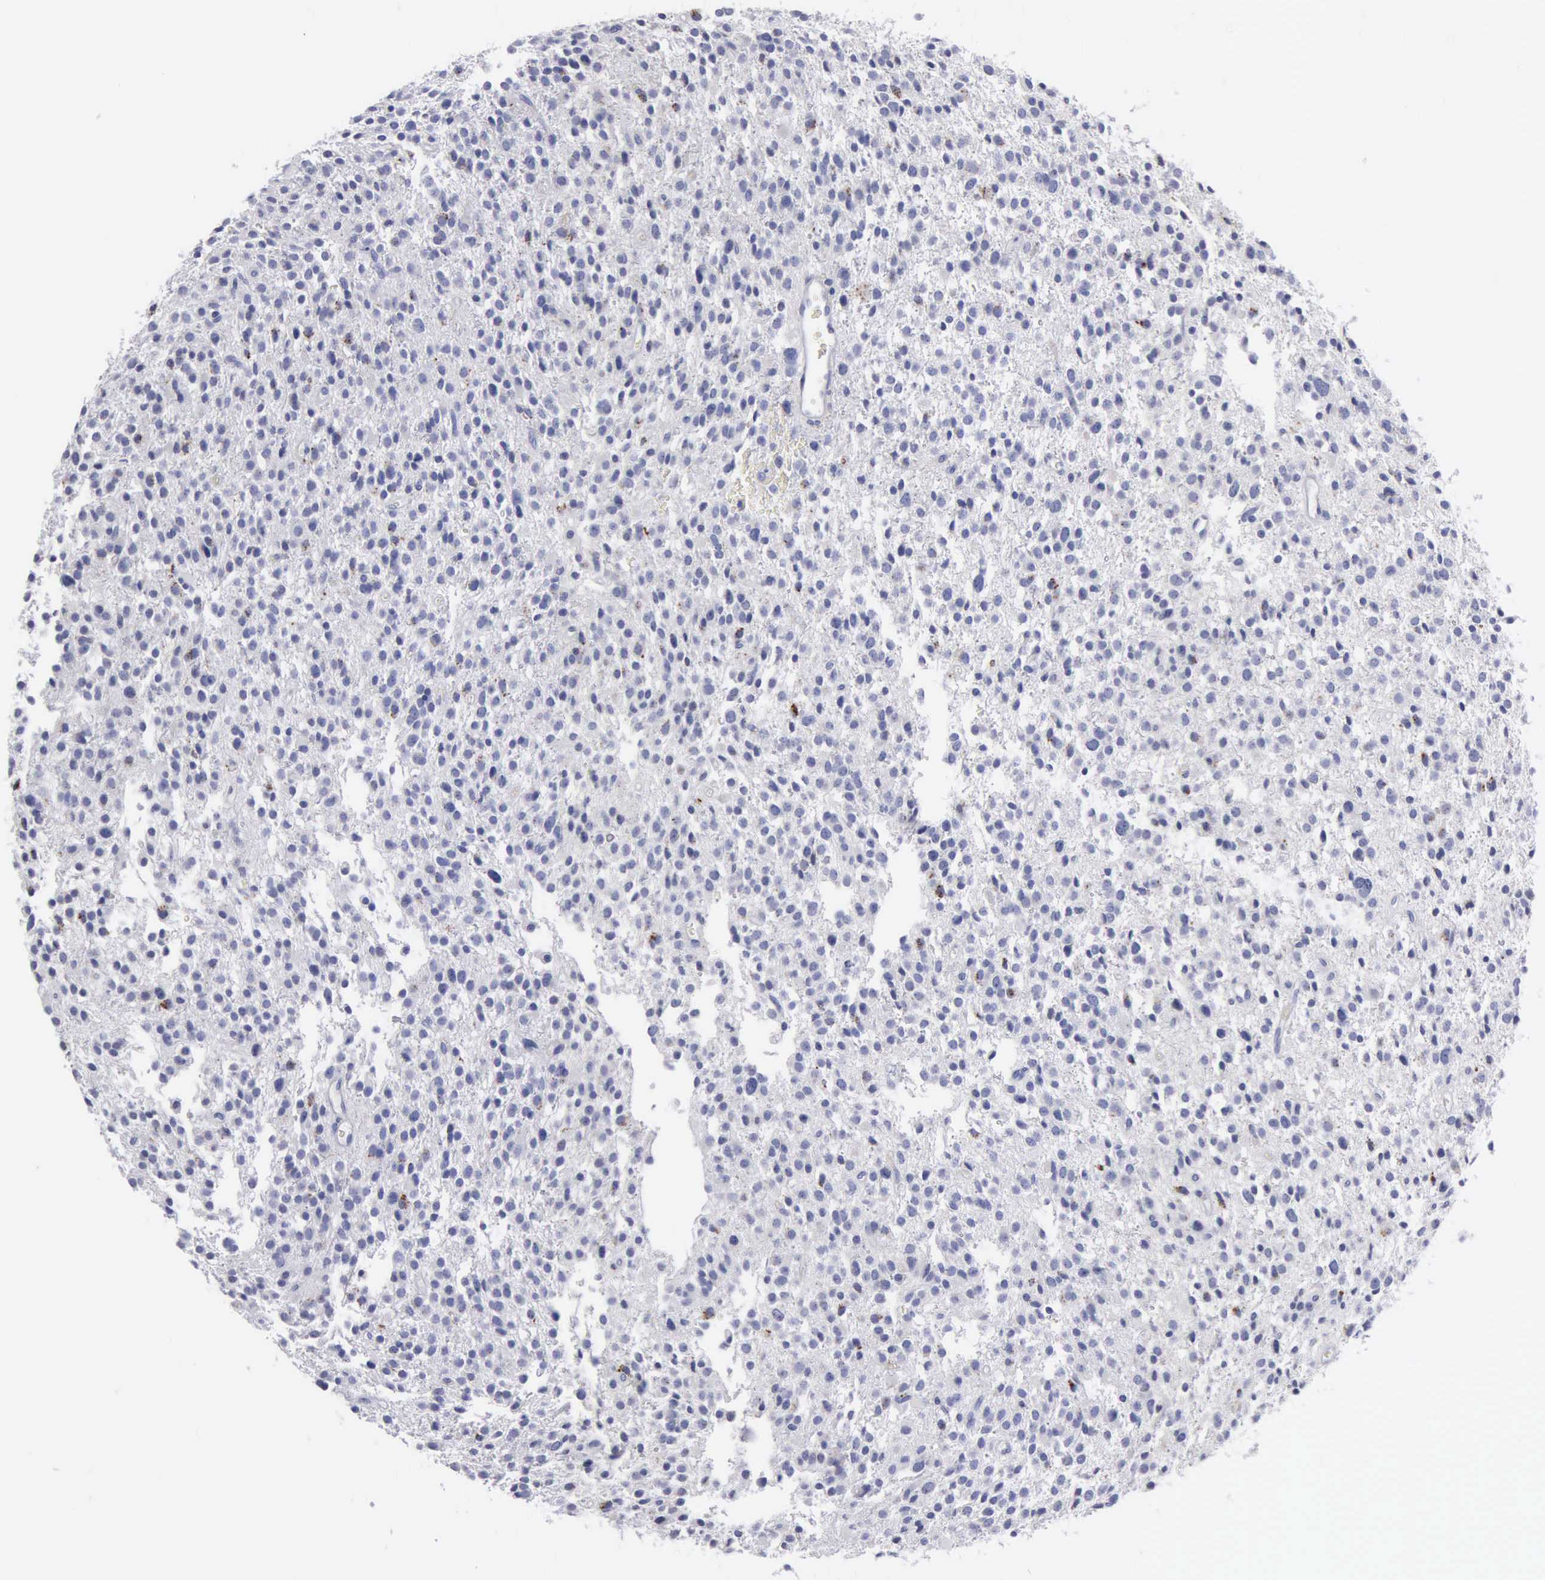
{"staining": {"intensity": "negative", "quantity": "none", "location": "none"}, "tissue": "glioma", "cell_type": "Tumor cells", "image_type": "cancer", "snomed": [{"axis": "morphology", "description": "Glioma, malignant, Low grade"}, {"axis": "topography", "description": "Brain"}], "caption": "This is an IHC photomicrograph of human glioma. There is no expression in tumor cells.", "gene": "CTSL", "patient": {"sex": "female", "age": 36}}